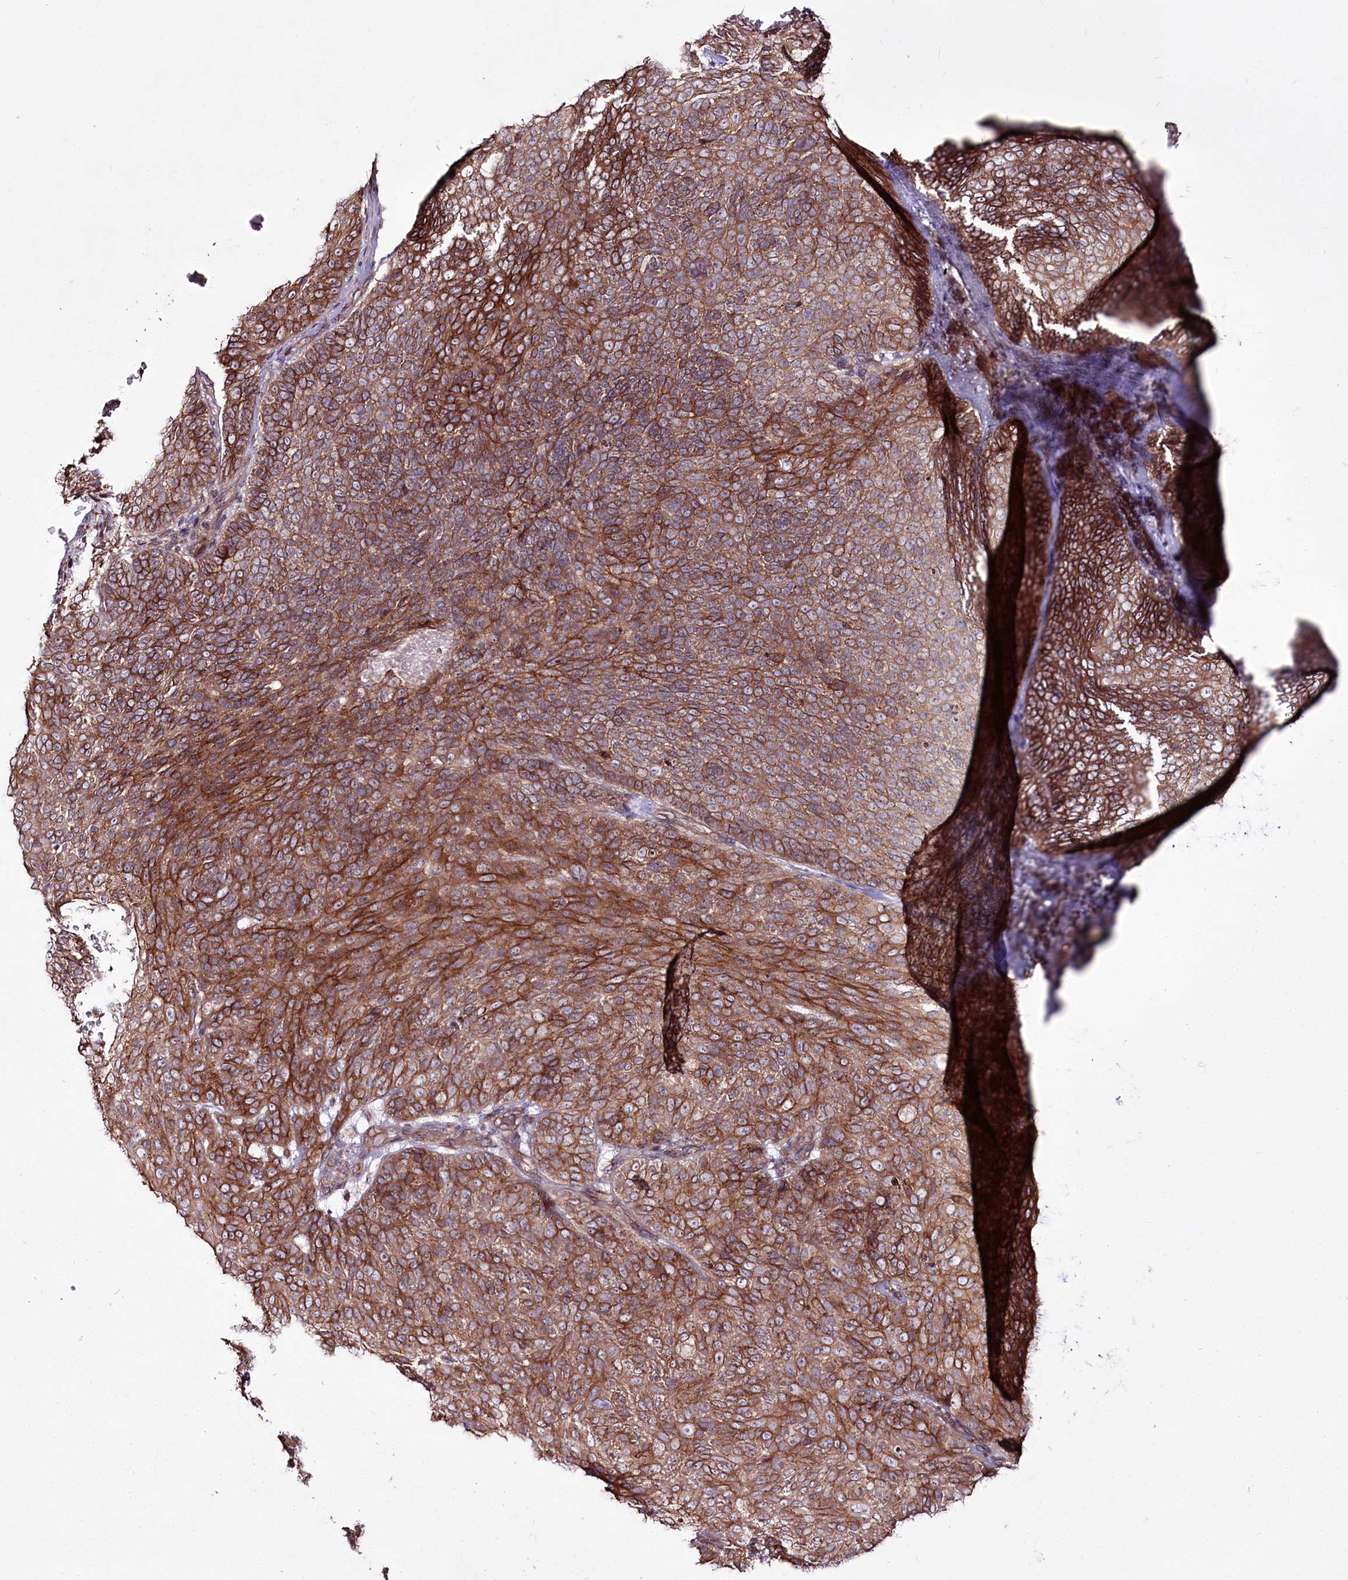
{"staining": {"intensity": "moderate", "quantity": ">75%", "location": "cytoplasmic/membranous"}, "tissue": "skin cancer", "cell_type": "Tumor cells", "image_type": "cancer", "snomed": [{"axis": "morphology", "description": "Basal cell carcinoma"}, {"axis": "topography", "description": "Skin"}], "caption": "Brown immunohistochemical staining in skin cancer (basal cell carcinoma) demonstrates moderate cytoplasmic/membranous positivity in about >75% of tumor cells.", "gene": "REXO2", "patient": {"sex": "male", "age": 85}}